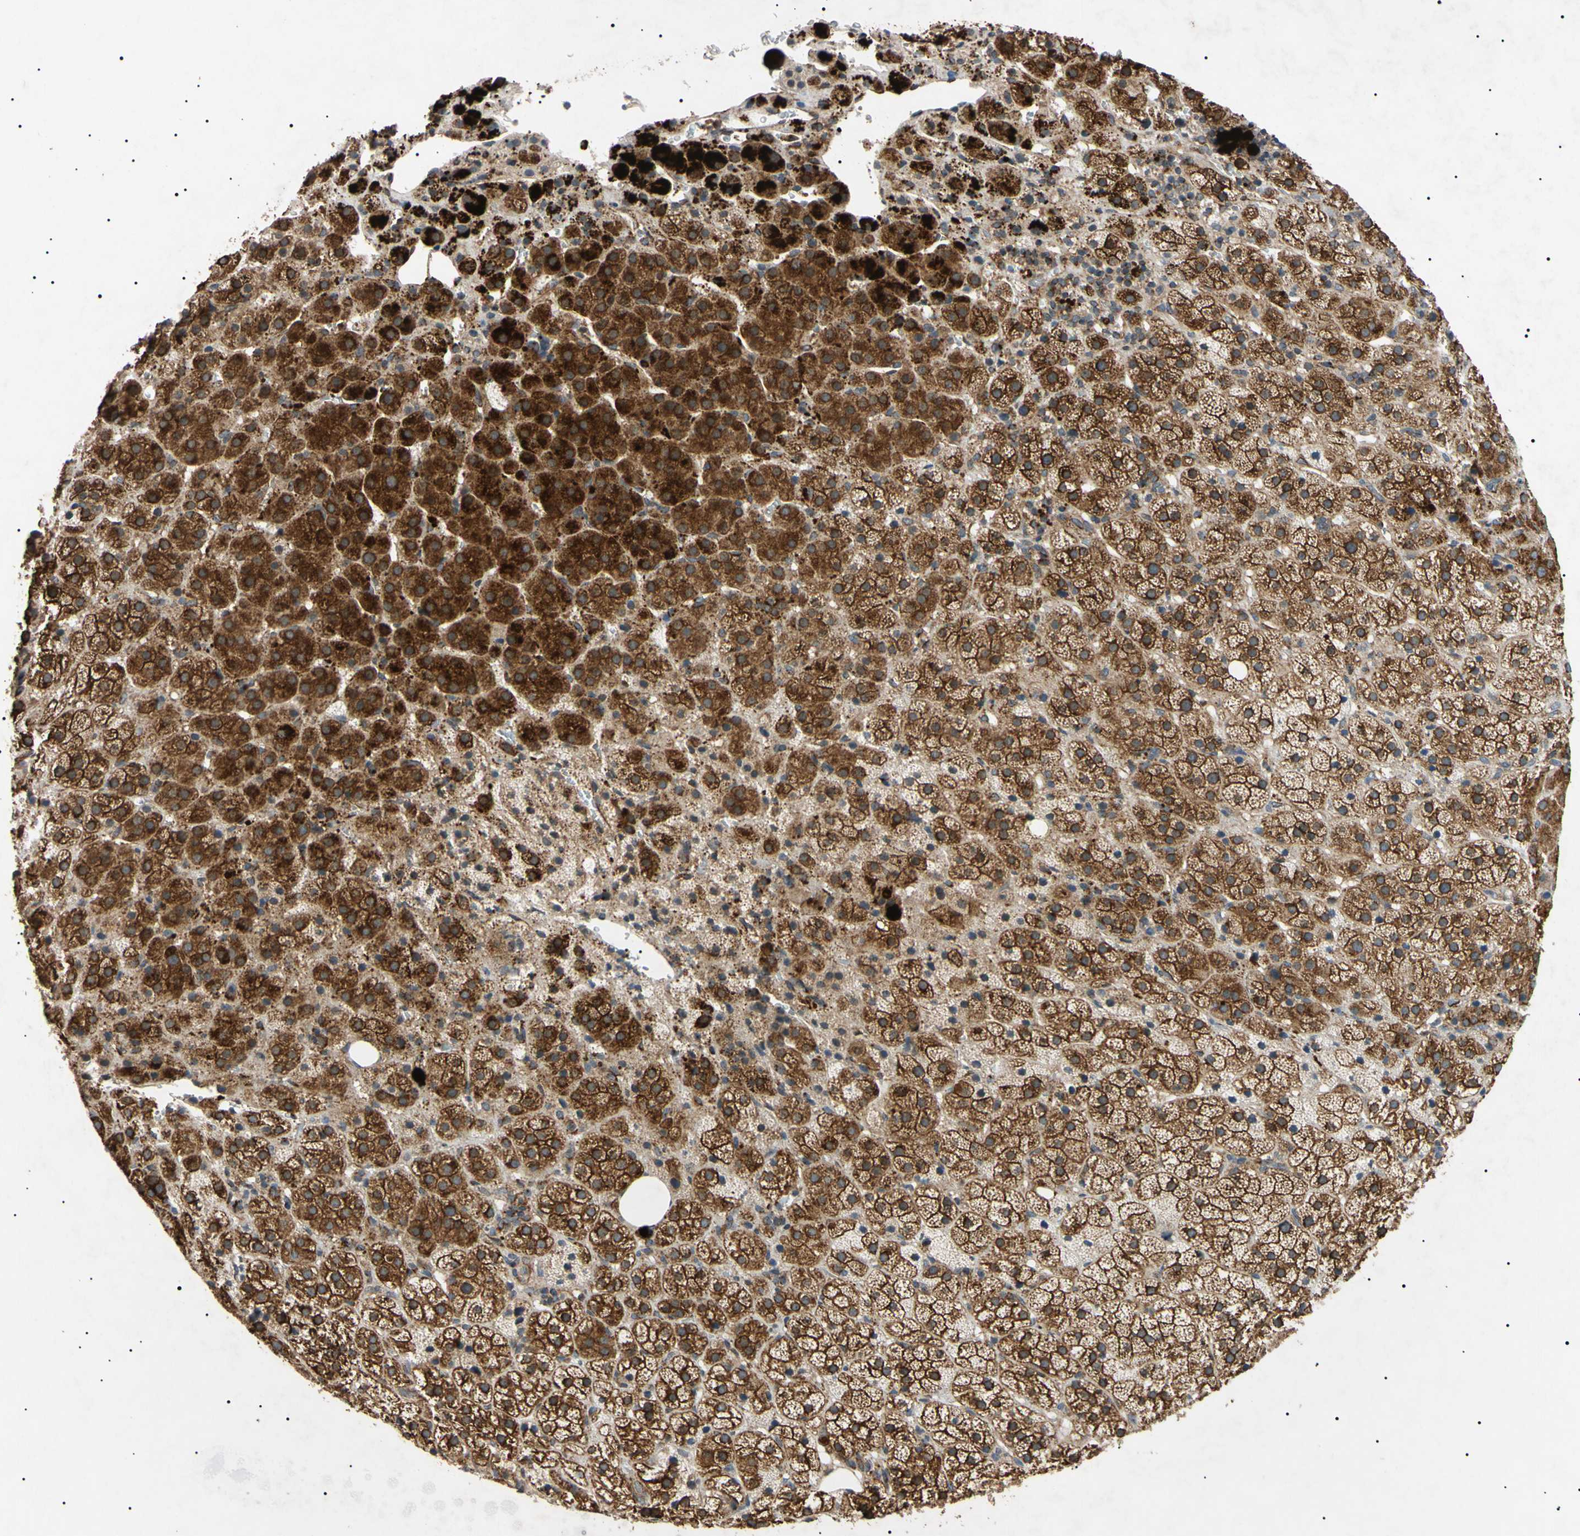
{"staining": {"intensity": "moderate", "quantity": ">75%", "location": "cytoplasmic/membranous"}, "tissue": "adrenal gland", "cell_type": "Glandular cells", "image_type": "normal", "snomed": [{"axis": "morphology", "description": "Normal tissue, NOS"}, {"axis": "topography", "description": "Adrenal gland"}], "caption": "DAB (3,3'-diaminobenzidine) immunohistochemical staining of unremarkable adrenal gland reveals moderate cytoplasmic/membranous protein staining in about >75% of glandular cells.", "gene": "TUBB4A", "patient": {"sex": "female", "age": 57}}